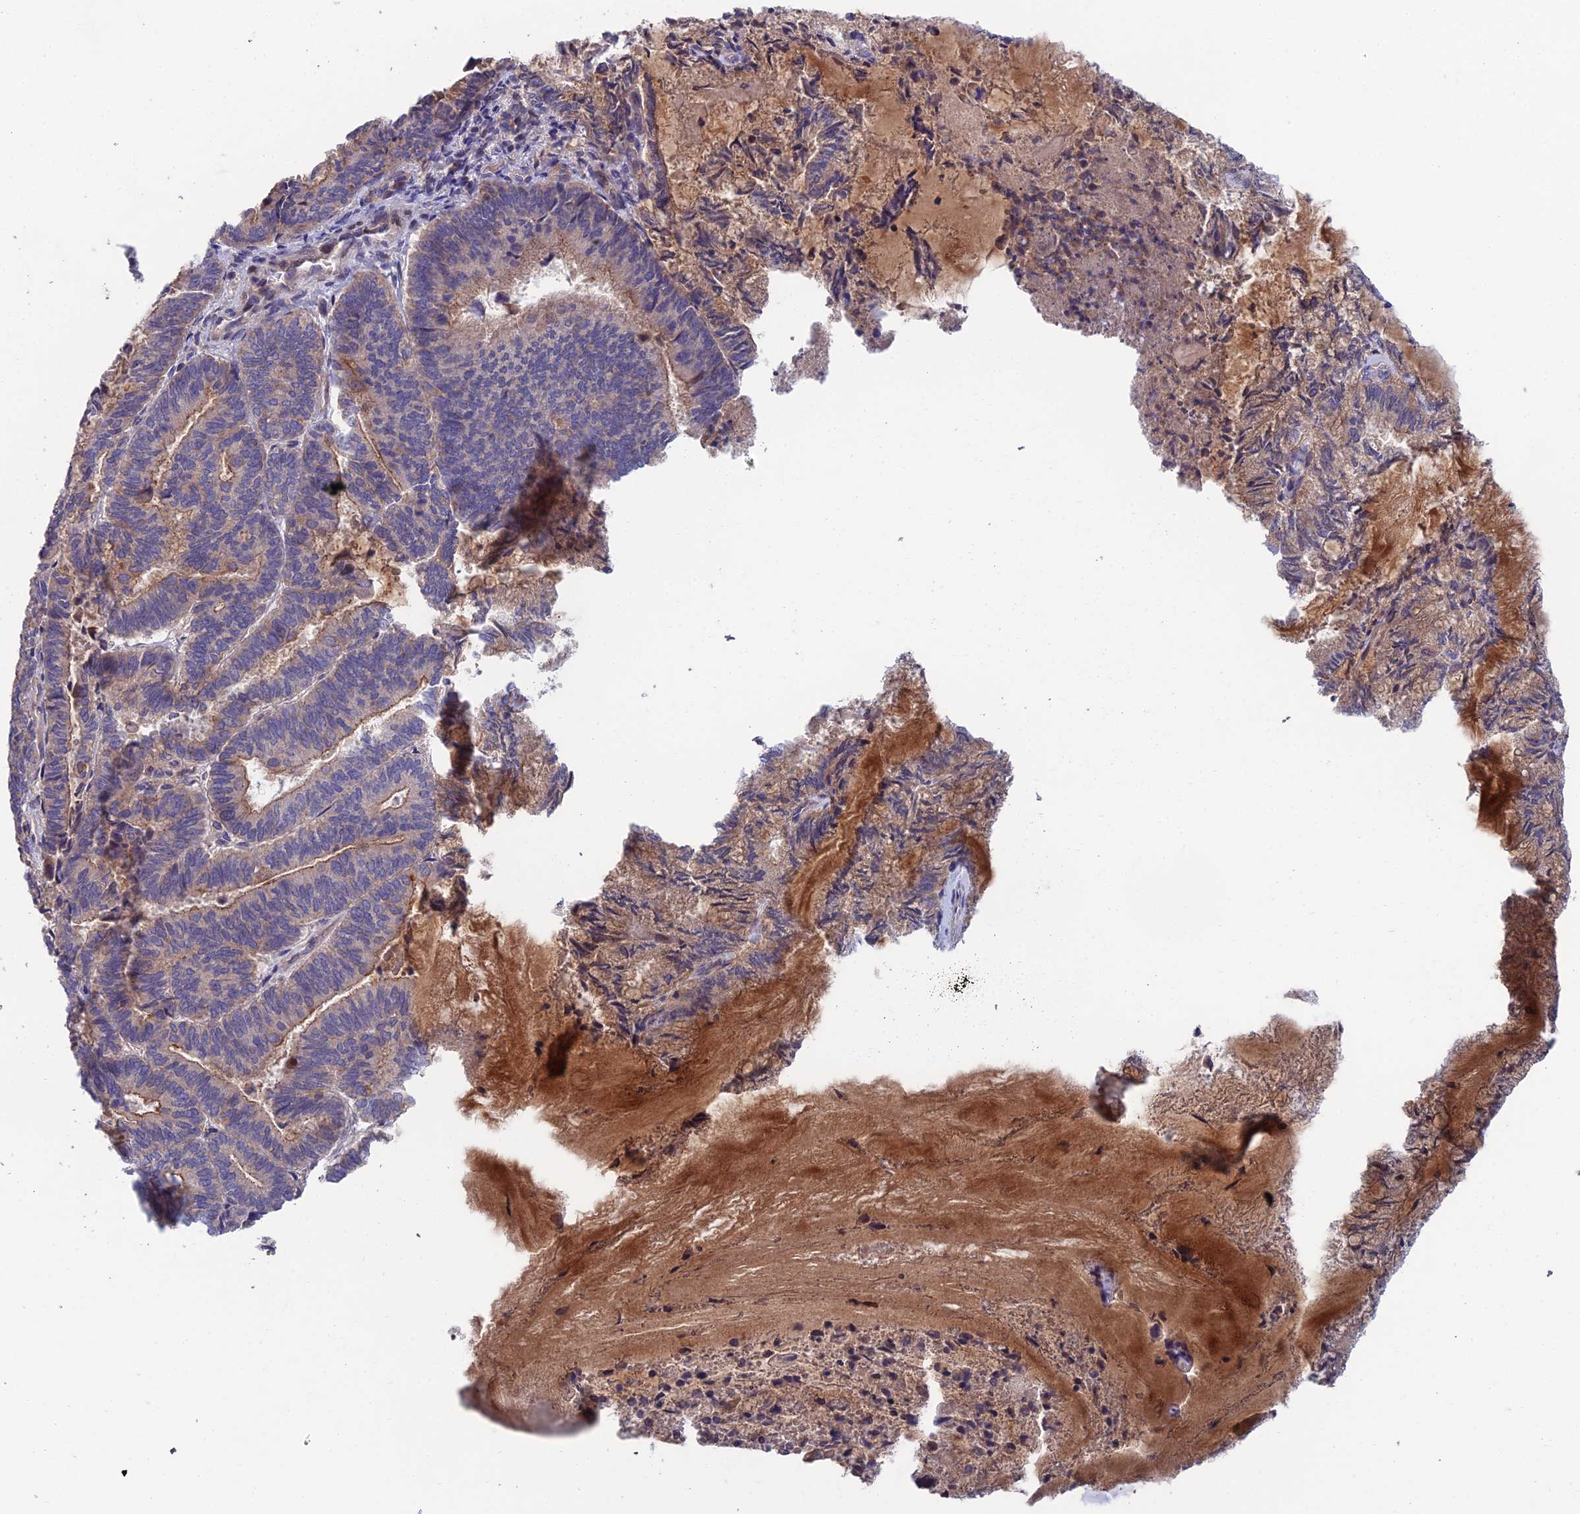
{"staining": {"intensity": "weak", "quantity": "25%-75%", "location": "cytoplasmic/membranous"}, "tissue": "endometrial cancer", "cell_type": "Tumor cells", "image_type": "cancer", "snomed": [{"axis": "morphology", "description": "Adenocarcinoma, NOS"}, {"axis": "topography", "description": "Endometrium"}], "caption": "An immunohistochemistry histopathology image of tumor tissue is shown. Protein staining in brown highlights weak cytoplasmic/membranous positivity in endometrial cancer (adenocarcinoma) within tumor cells.", "gene": "USP37", "patient": {"sex": "female", "age": 80}}